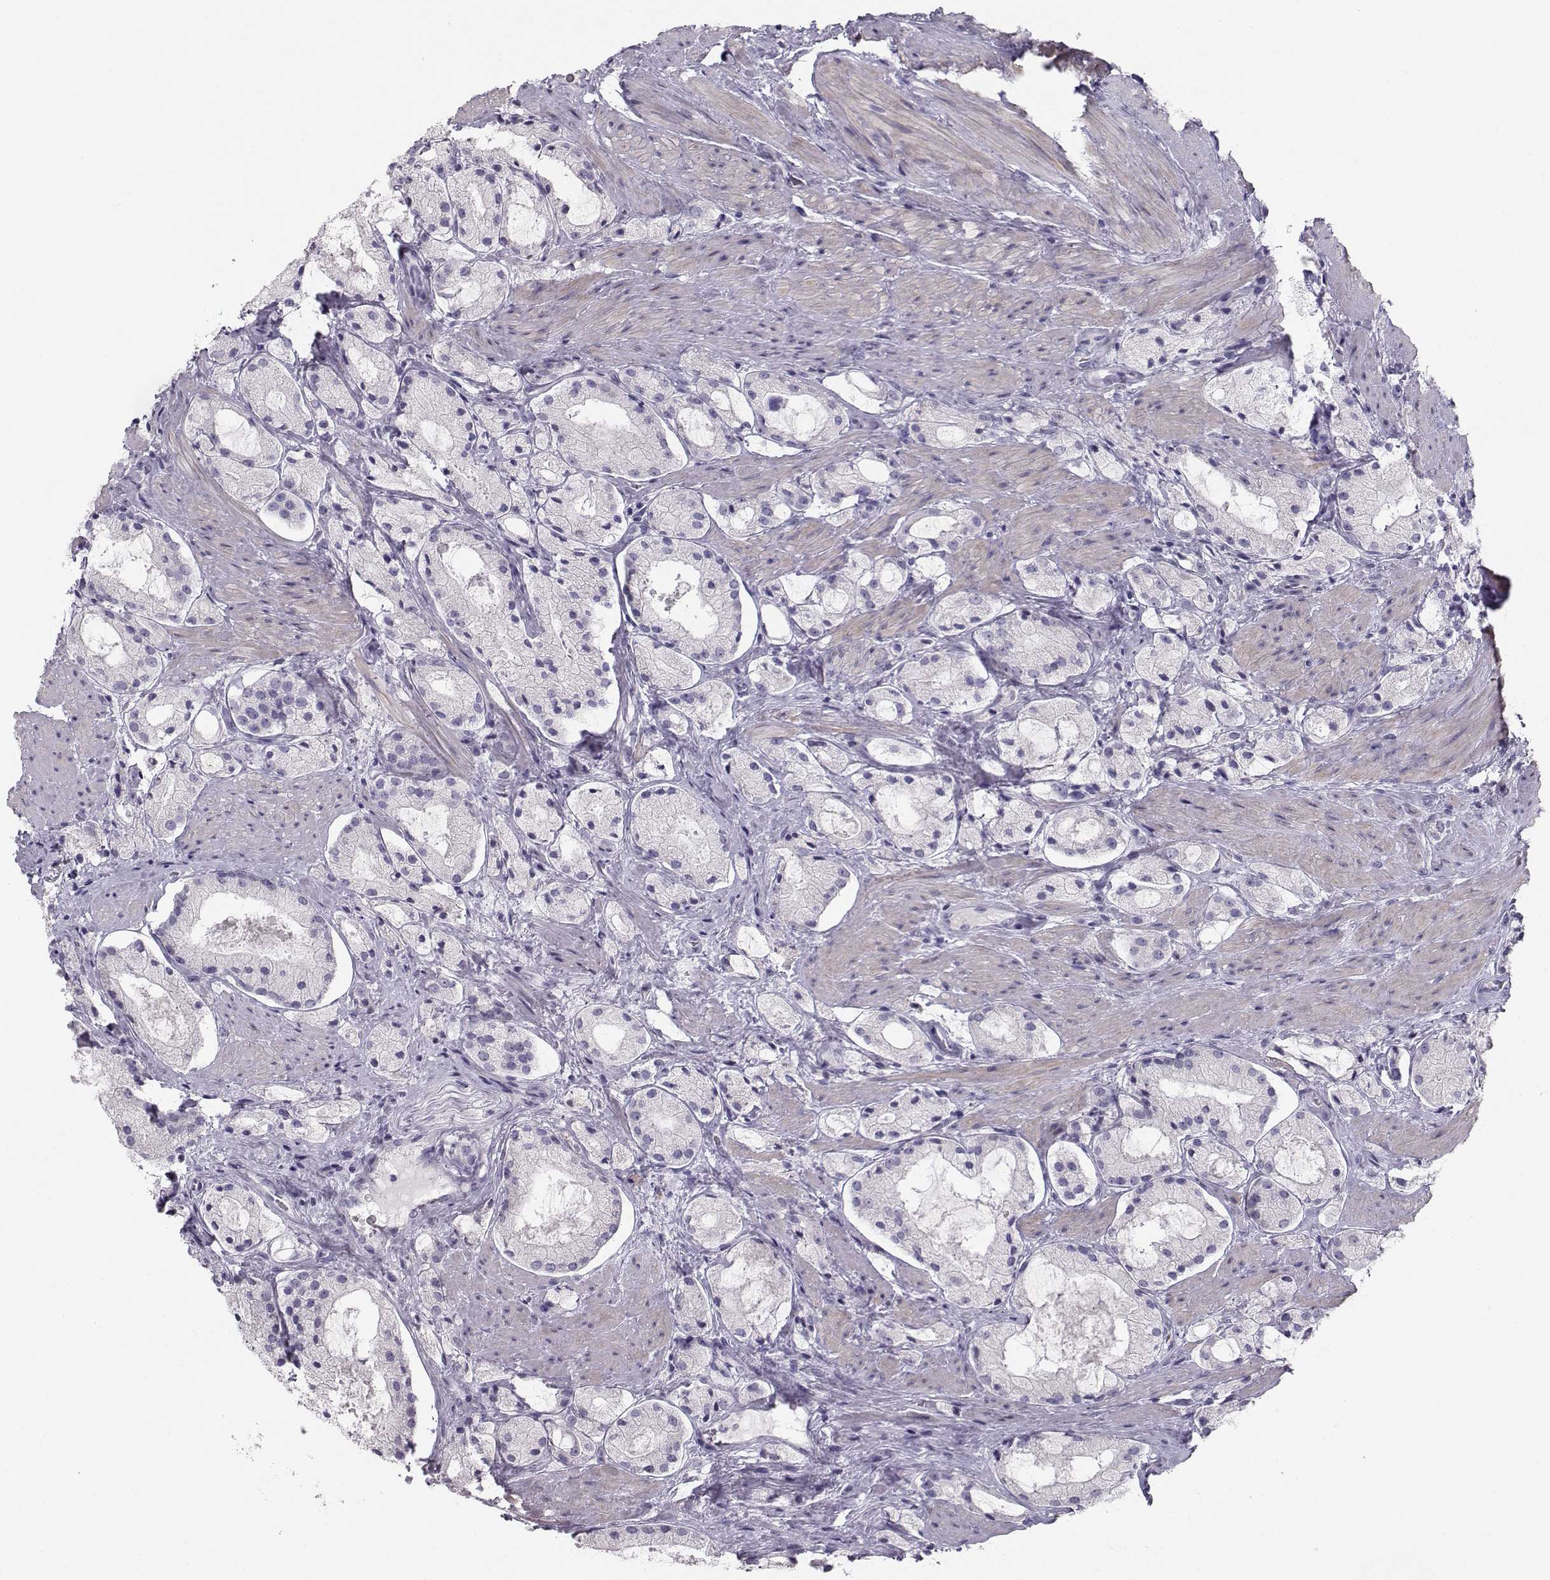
{"staining": {"intensity": "negative", "quantity": "none", "location": "none"}, "tissue": "prostate cancer", "cell_type": "Tumor cells", "image_type": "cancer", "snomed": [{"axis": "morphology", "description": "Adenocarcinoma, NOS"}, {"axis": "morphology", "description": "Adenocarcinoma, High grade"}, {"axis": "topography", "description": "Prostate"}], "caption": "There is no significant positivity in tumor cells of prostate cancer.", "gene": "CASR", "patient": {"sex": "male", "age": 64}}